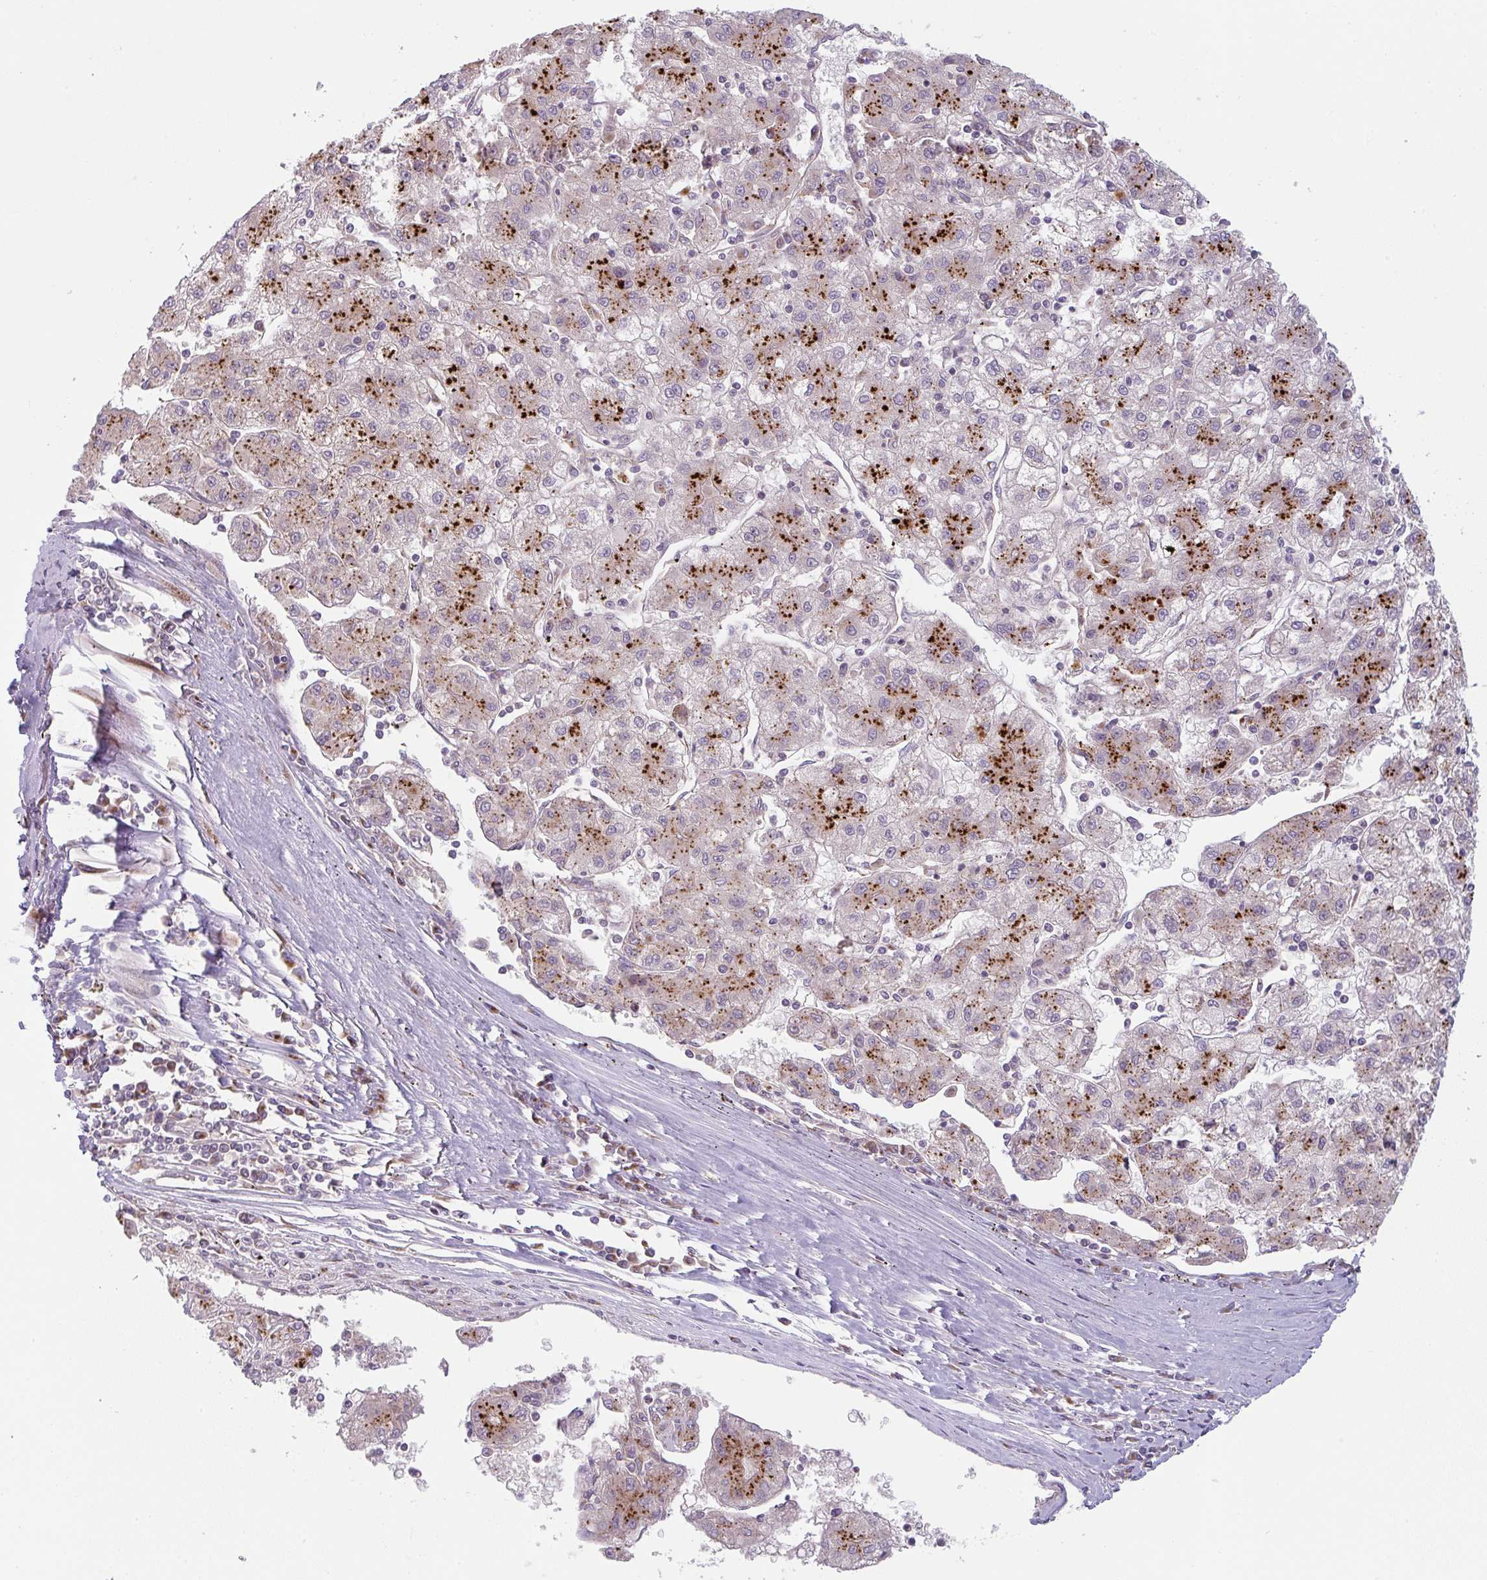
{"staining": {"intensity": "strong", "quantity": "25%-75%", "location": "cytoplasmic/membranous"}, "tissue": "liver cancer", "cell_type": "Tumor cells", "image_type": "cancer", "snomed": [{"axis": "morphology", "description": "Carcinoma, Hepatocellular, NOS"}, {"axis": "topography", "description": "Liver"}], "caption": "Immunohistochemical staining of liver cancer (hepatocellular carcinoma) reveals strong cytoplasmic/membranous protein staining in approximately 25%-75% of tumor cells.", "gene": "GVQW3", "patient": {"sex": "male", "age": 72}}